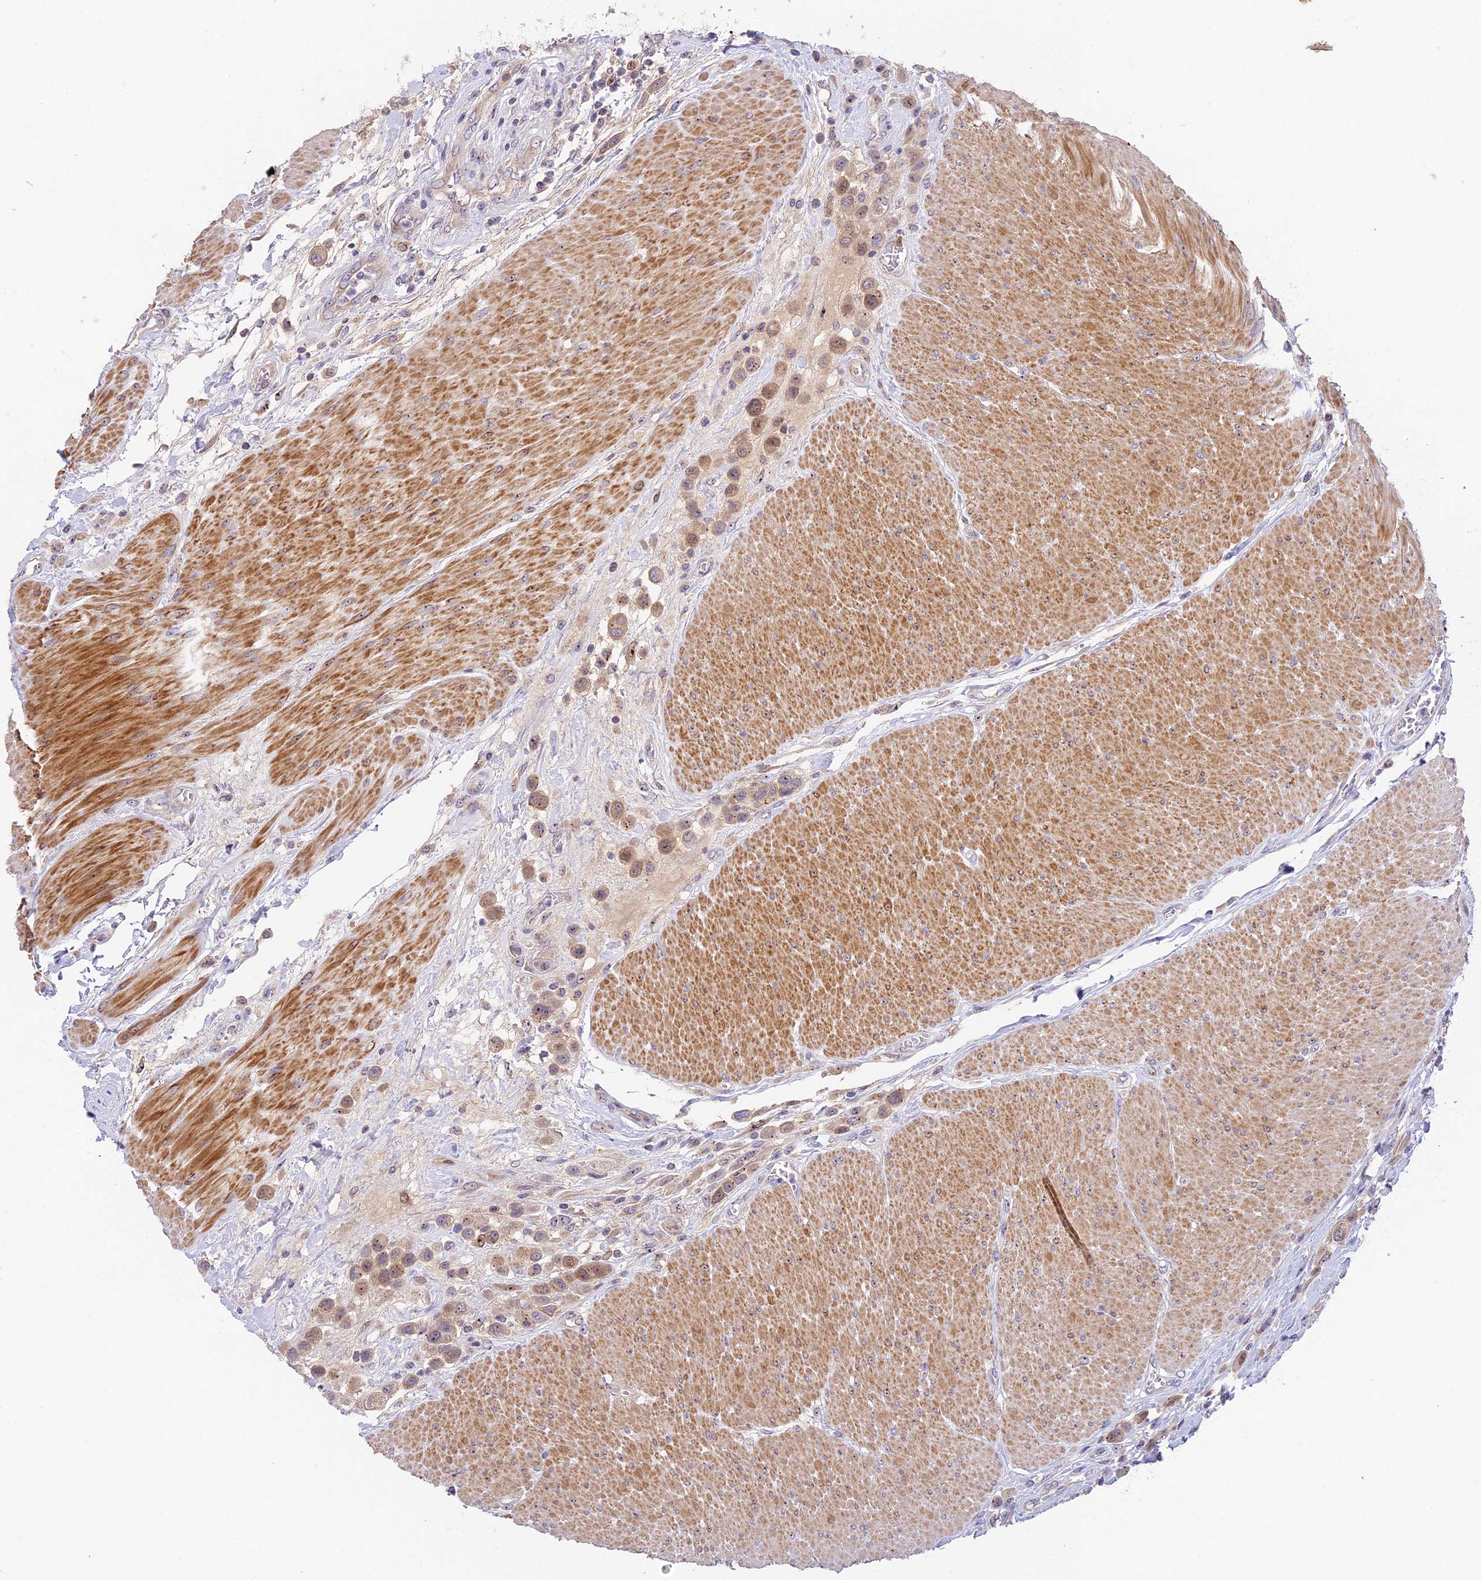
{"staining": {"intensity": "weak", "quantity": "25%-75%", "location": "cytoplasmic/membranous,nuclear"}, "tissue": "urothelial cancer", "cell_type": "Tumor cells", "image_type": "cancer", "snomed": [{"axis": "morphology", "description": "Urothelial carcinoma, High grade"}, {"axis": "topography", "description": "Urinary bladder"}], "caption": "An immunohistochemistry histopathology image of neoplastic tissue is shown. Protein staining in brown highlights weak cytoplasmic/membranous and nuclear positivity in high-grade urothelial carcinoma within tumor cells.", "gene": "RAD51", "patient": {"sex": "male", "age": 50}}